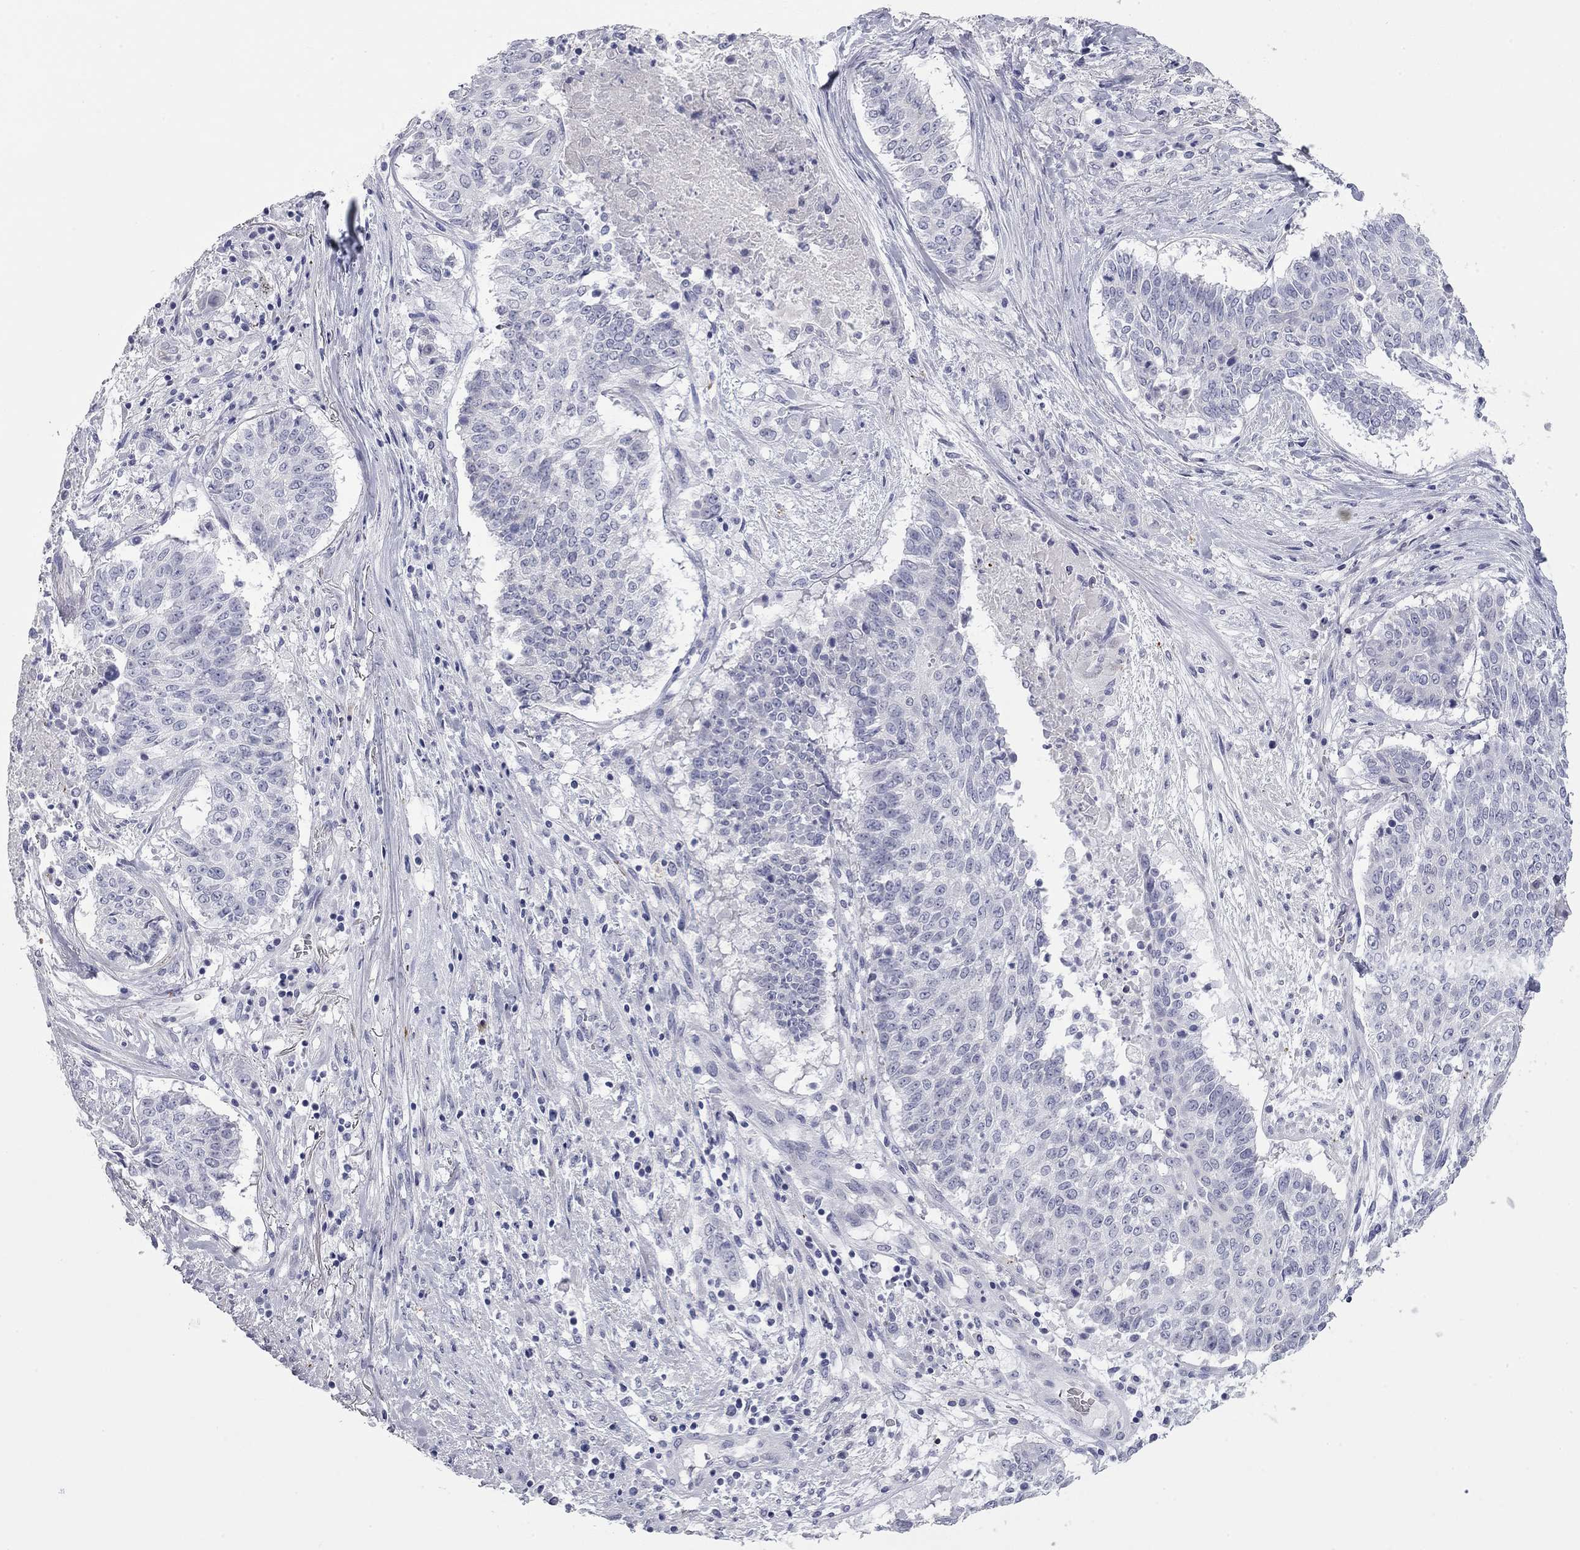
{"staining": {"intensity": "negative", "quantity": "none", "location": "none"}, "tissue": "lung cancer", "cell_type": "Tumor cells", "image_type": "cancer", "snomed": [{"axis": "morphology", "description": "Squamous cell carcinoma, NOS"}, {"axis": "topography", "description": "Lung"}], "caption": "A micrograph of lung squamous cell carcinoma stained for a protein shows no brown staining in tumor cells.", "gene": "AK8", "patient": {"sex": "male", "age": 64}}